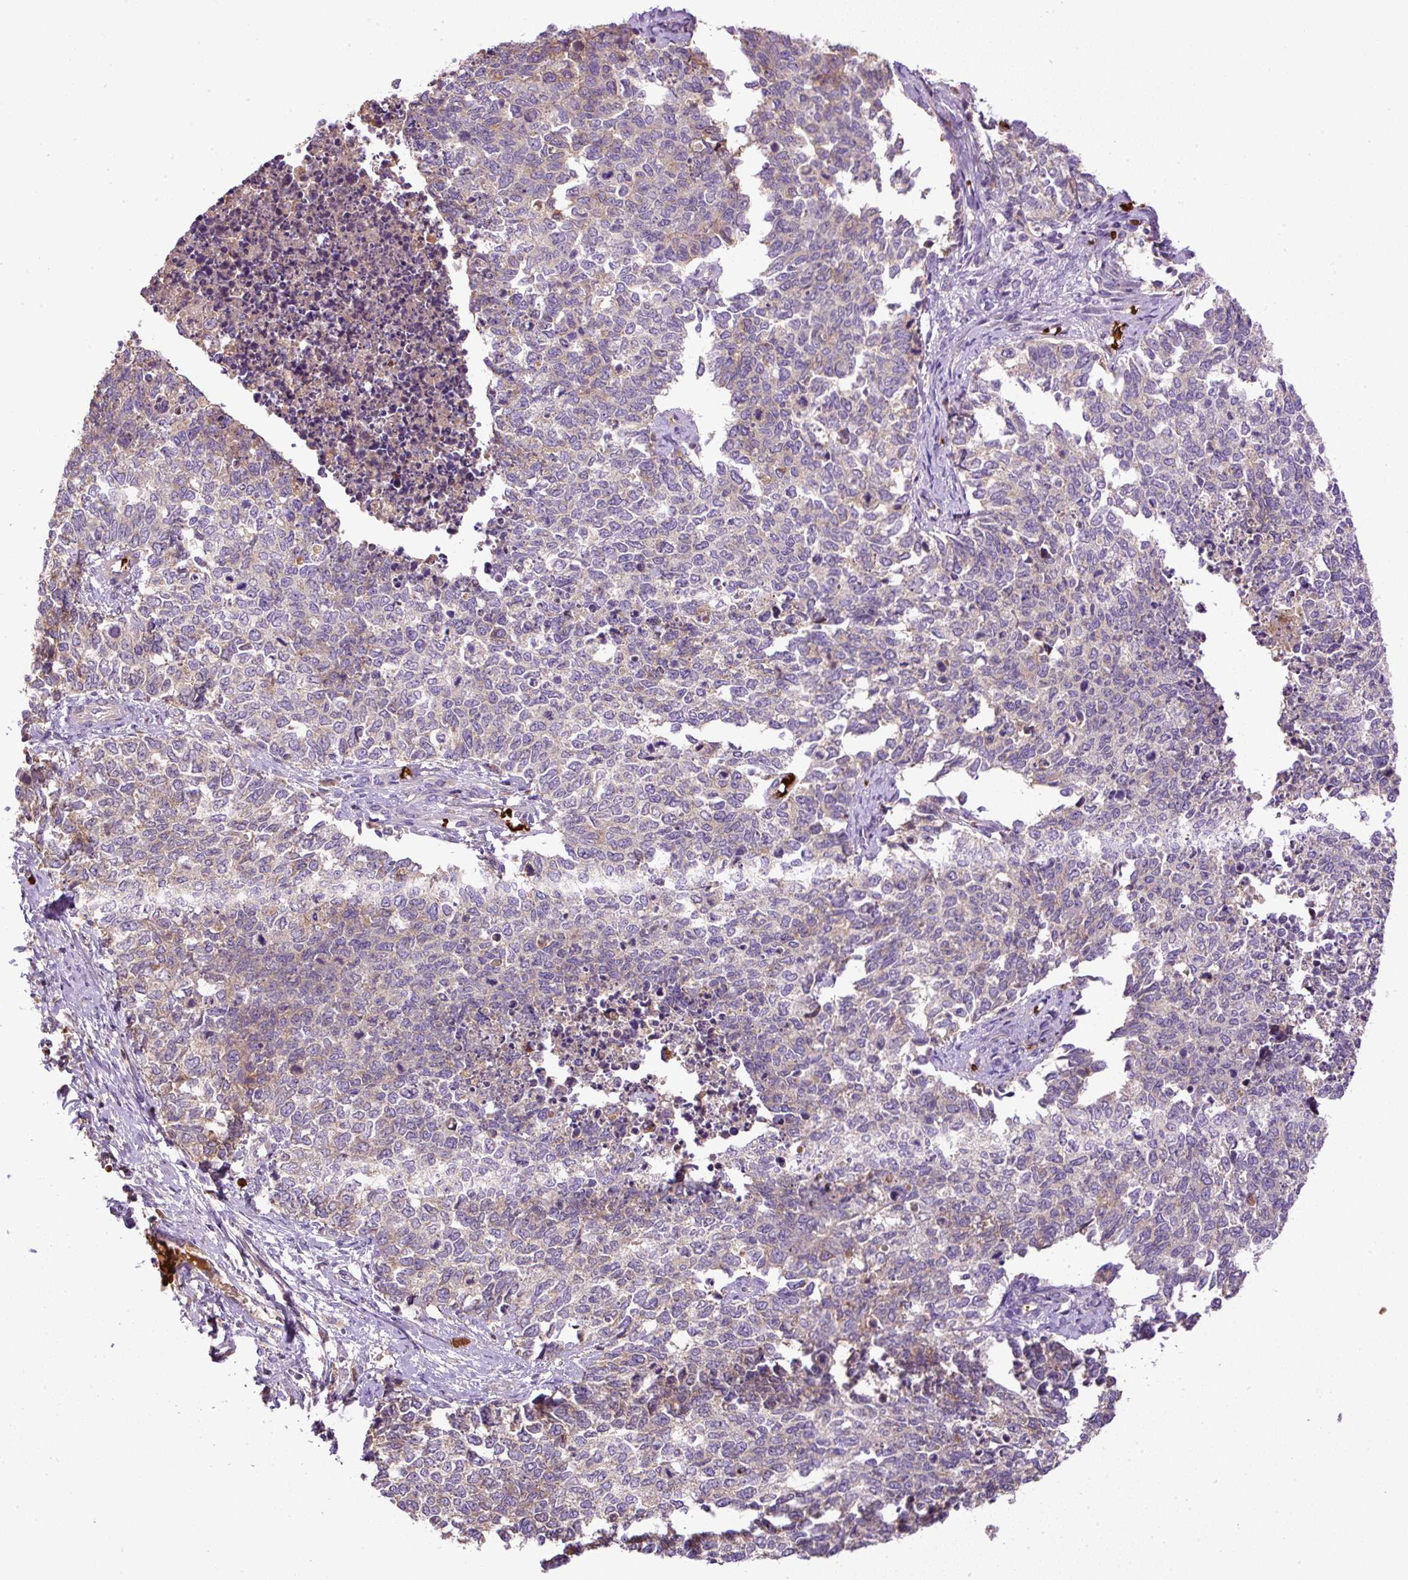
{"staining": {"intensity": "weak", "quantity": "<25%", "location": "cytoplasmic/membranous"}, "tissue": "cervical cancer", "cell_type": "Tumor cells", "image_type": "cancer", "snomed": [{"axis": "morphology", "description": "Squamous cell carcinoma, NOS"}, {"axis": "topography", "description": "Cervix"}], "caption": "The IHC photomicrograph has no significant expression in tumor cells of squamous cell carcinoma (cervical) tissue. (Immunohistochemistry, brightfield microscopy, high magnification).", "gene": "CXCL13", "patient": {"sex": "female", "age": 63}}